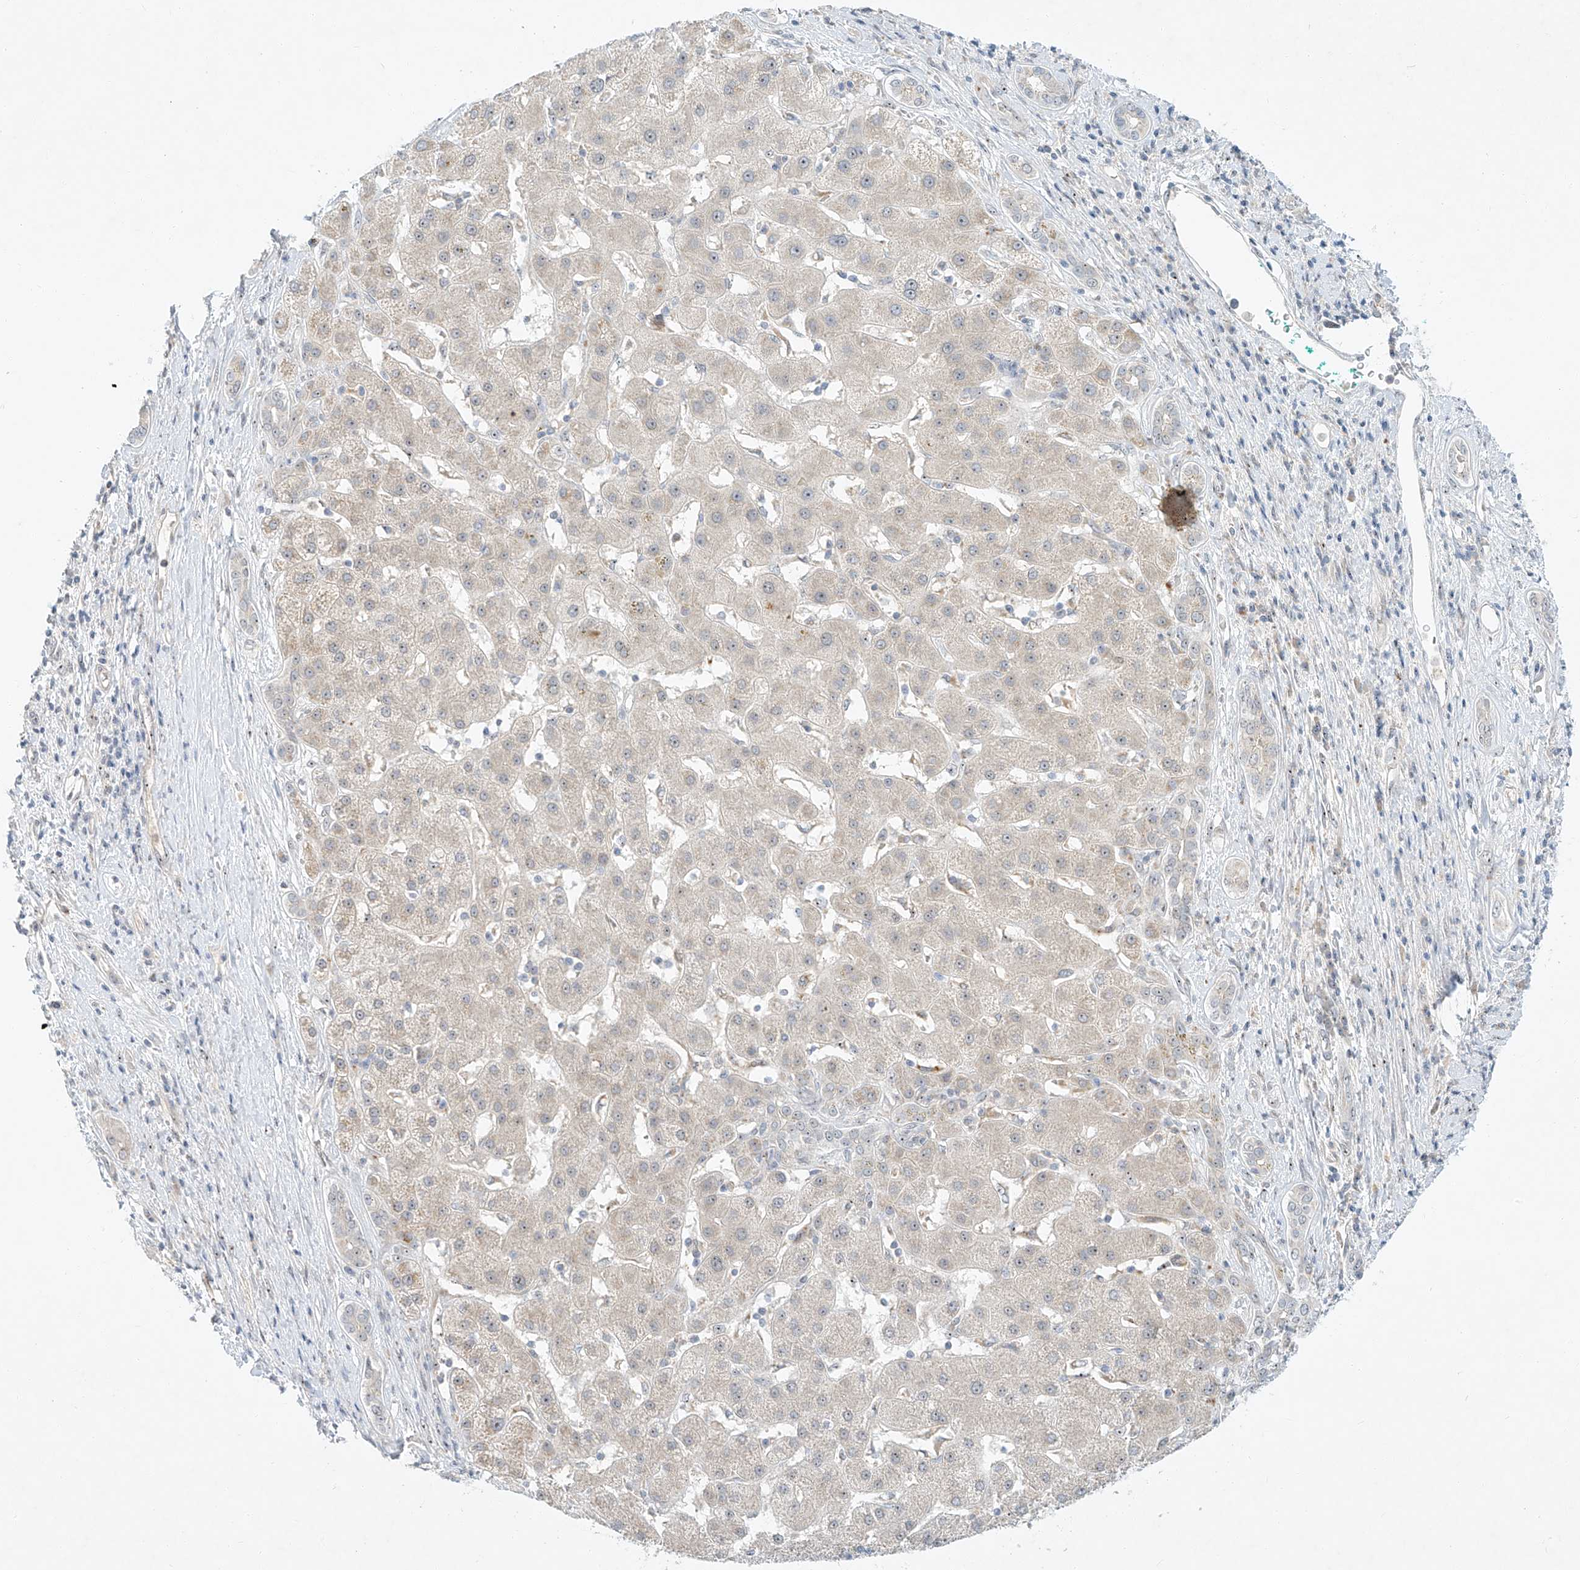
{"staining": {"intensity": "negative", "quantity": "none", "location": "none"}, "tissue": "liver cancer", "cell_type": "Tumor cells", "image_type": "cancer", "snomed": [{"axis": "morphology", "description": "Carcinoma, Hepatocellular, NOS"}, {"axis": "topography", "description": "Liver"}], "caption": "Liver cancer stained for a protein using immunohistochemistry displays no expression tumor cells.", "gene": "PAK6", "patient": {"sex": "male", "age": 65}}